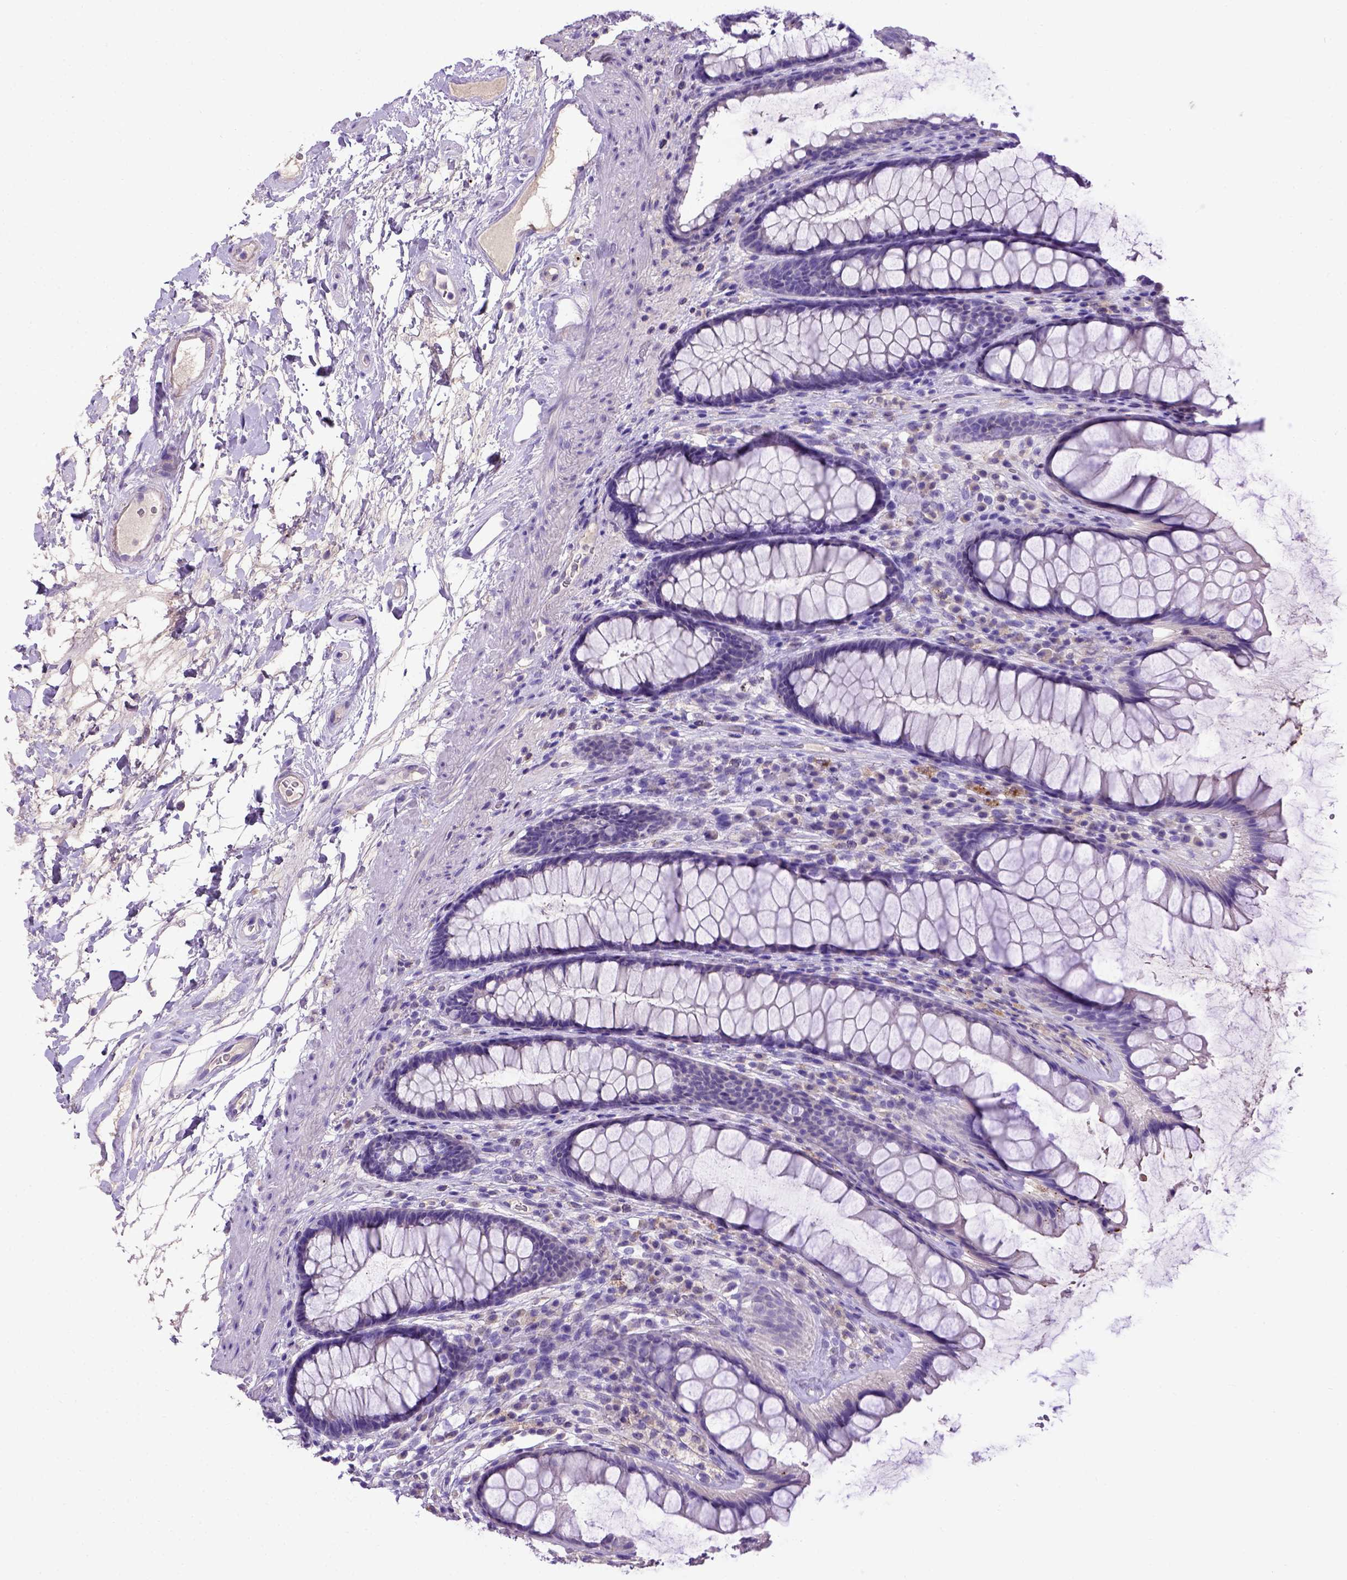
{"staining": {"intensity": "negative", "quantity": "none", "location": "none"}, "tissue": "rectum", "cell_type": "Glandular cells", "image_type": "normal", "snomed": [{"axis": "morphology", "description": "Normal tissue, NOS"}, {"axis": "topography", "description": "Rectum"}], "caption": "IHC of unremarkable rectum shows no expression in glandular cells.", "gene": "ADAM12", "patient": {"sex": "male", "age": 72}}